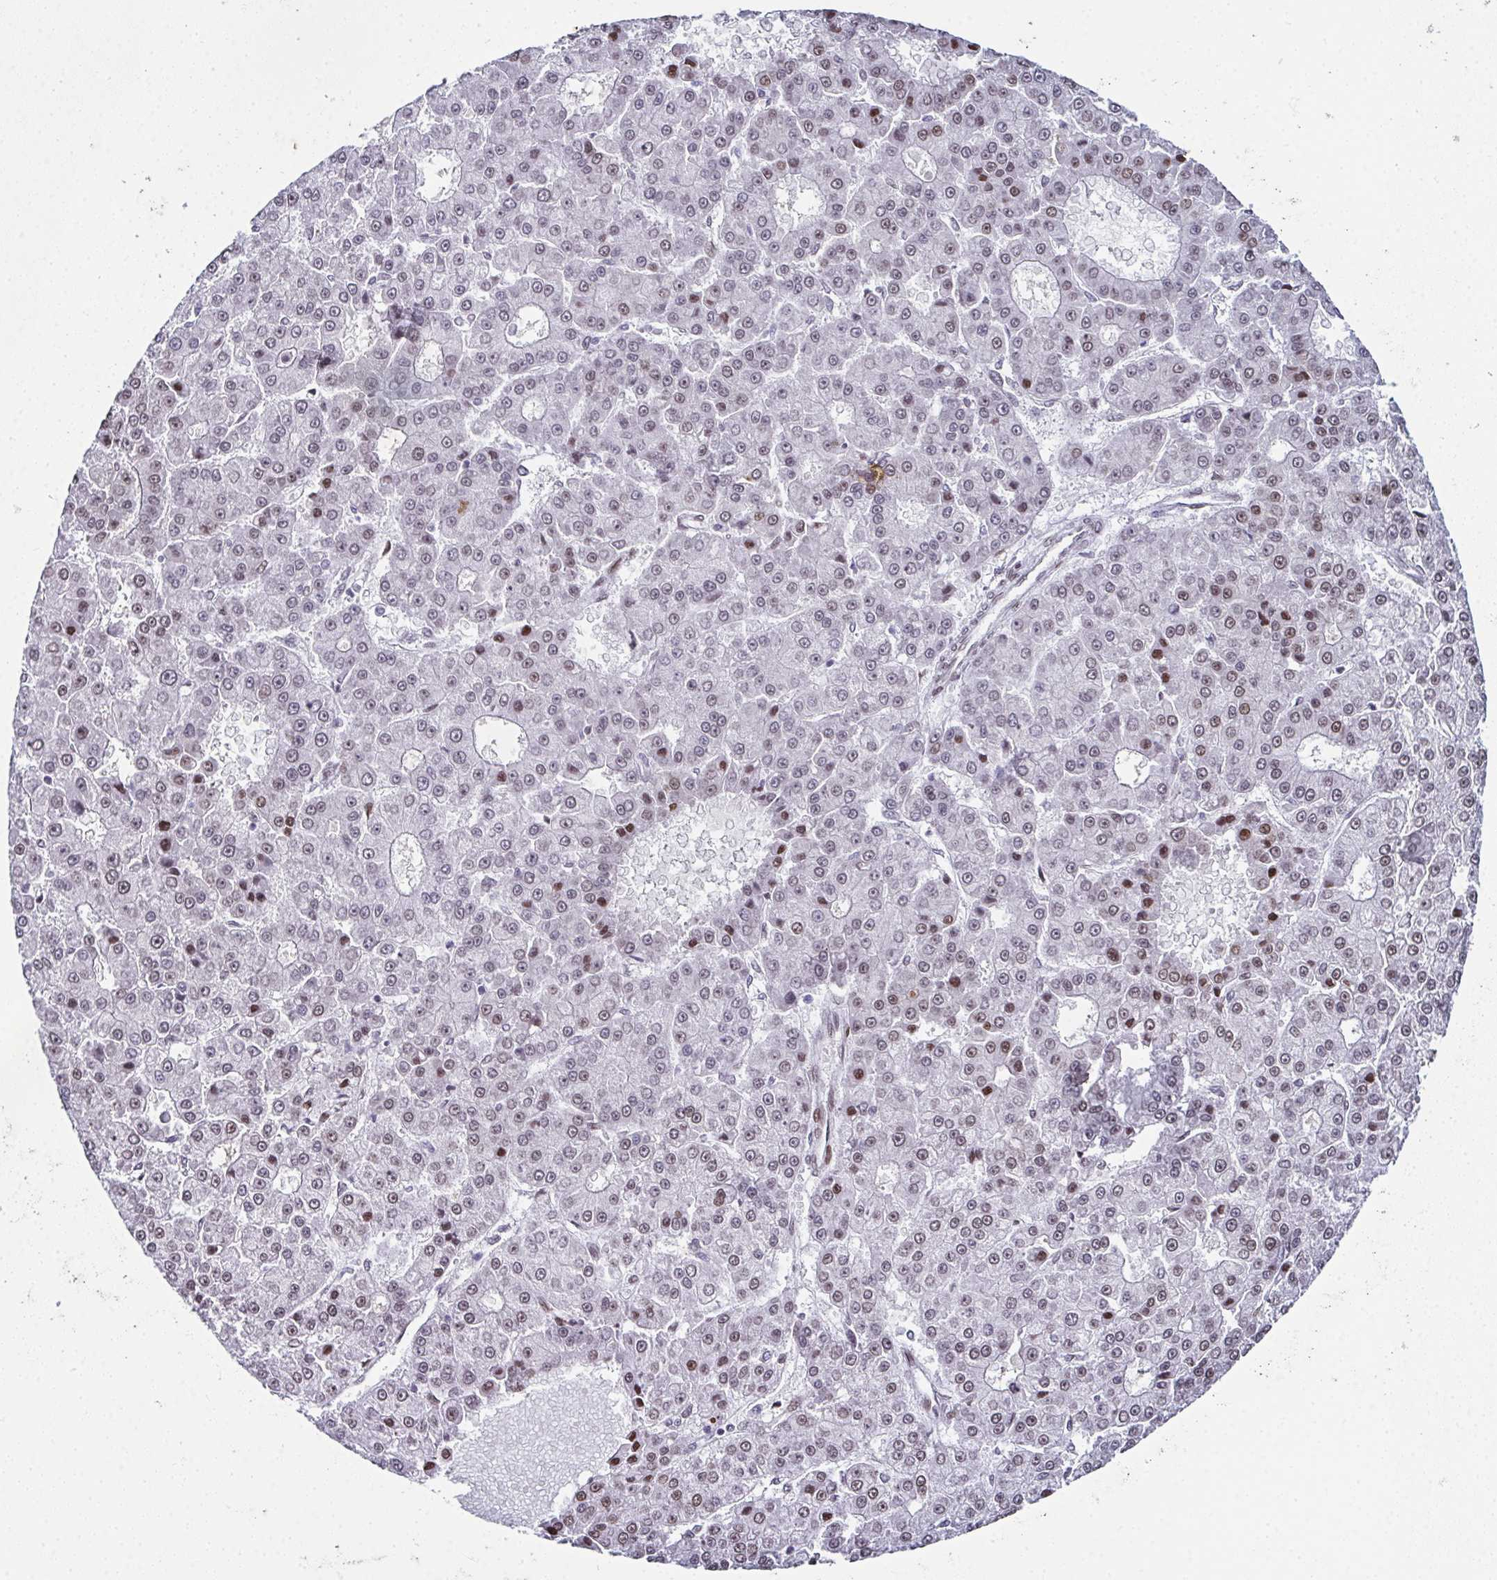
{"staining": {"intensity": "weak", "quantity": "<25%", "location": "nuclear"}, "tissue": "liver cancer", "cell_type": "Tumor cells", "image_type": "cancer", "snomed": [{"axis": "morphology", "description": "Carcinoma, Hepatocellular, NOS"}, {"axis": "topography", "description": "Liver"}], "caption": "Histopathology image shows no protein staining in tumor cells of hepatocellular carcinoma (liver) tissue.", "gene": "RB1", "patient": {"sex": "male", "age": 70}}